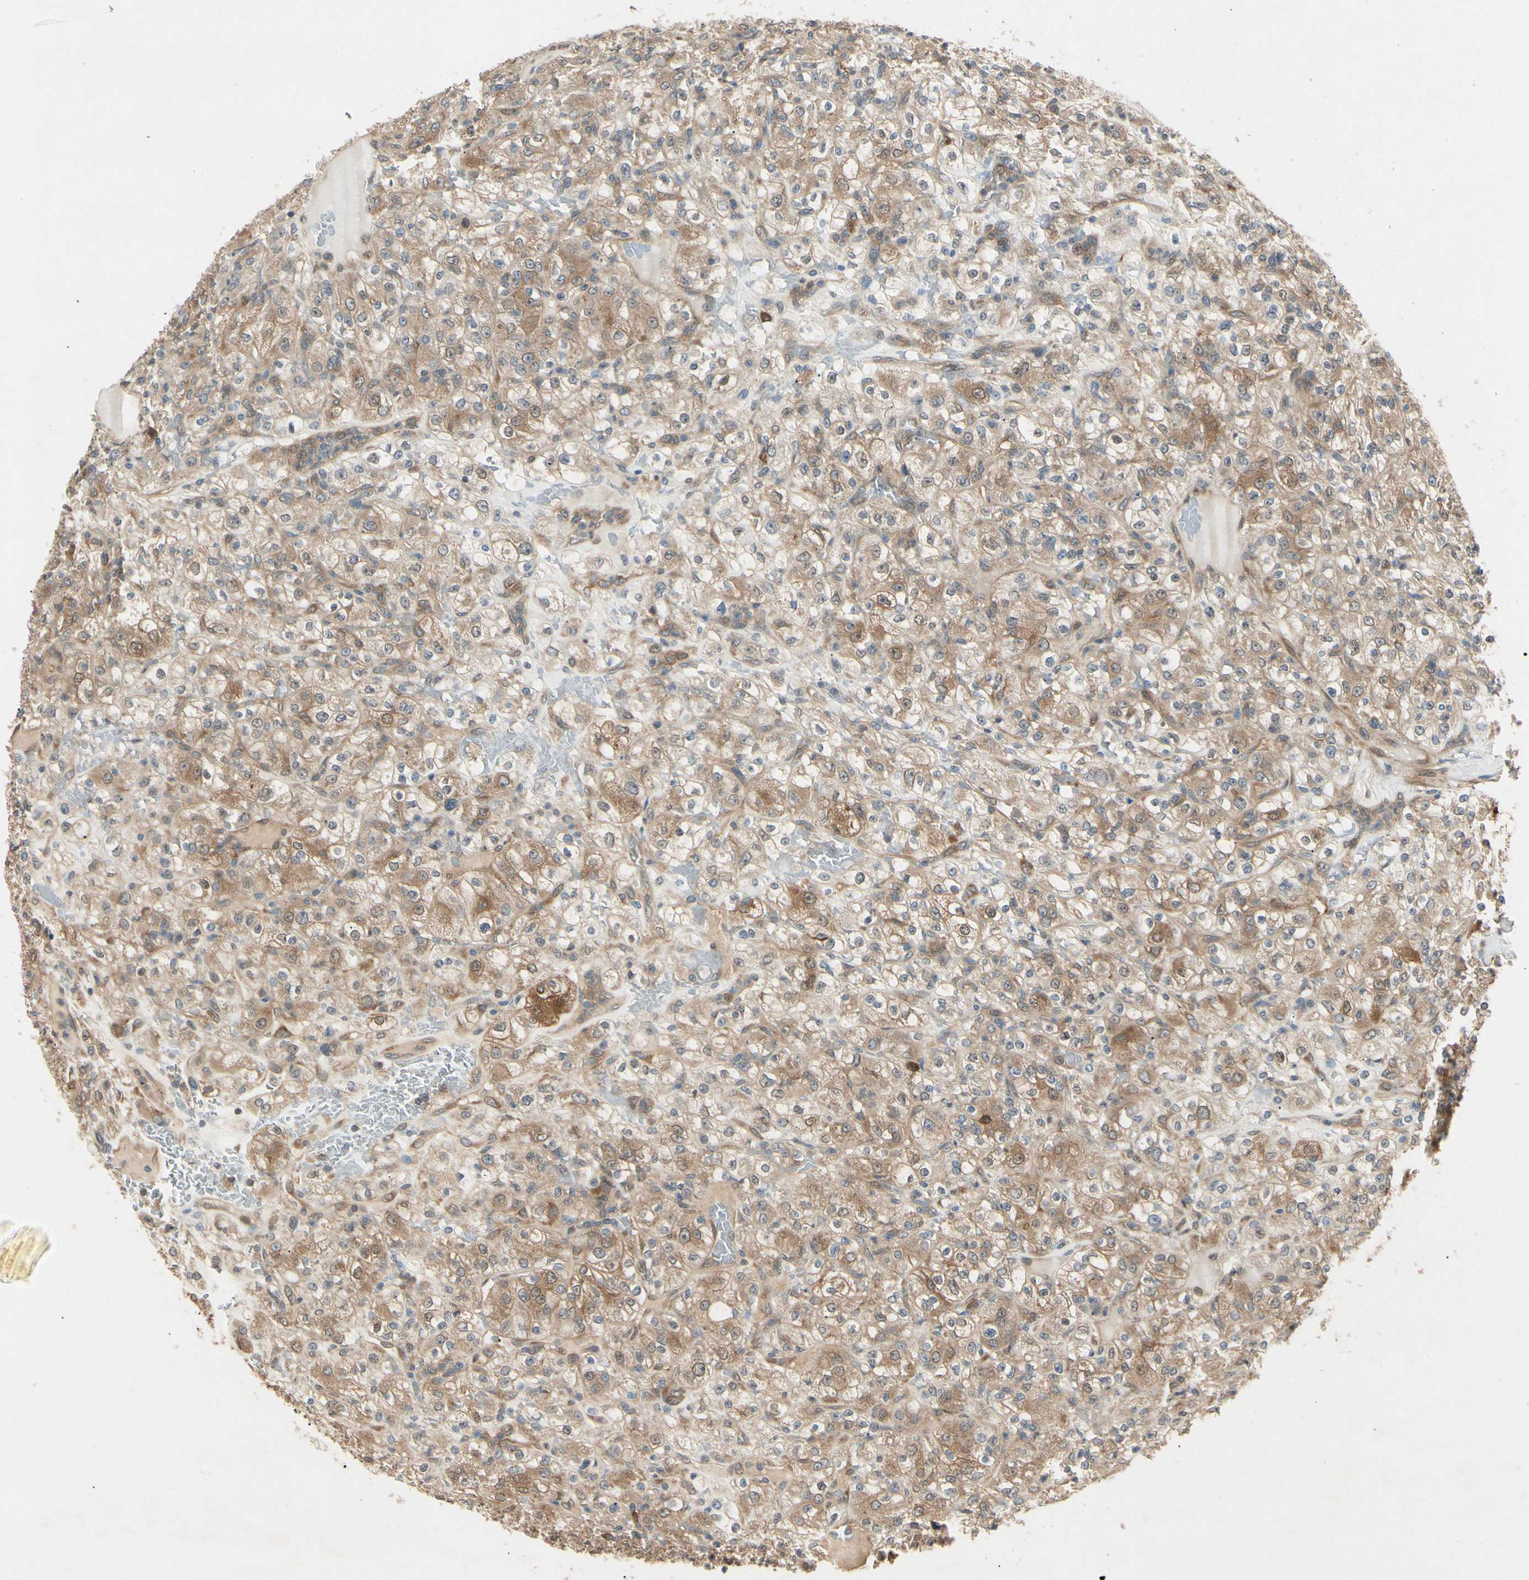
{"staining": {"intensity": "moderate", "quantity": ">75%", "location": "cytoplasmic/membranous"}, "tissue": "renal cancer", "cell_type": "Tumor cells", "image_type": "cancer", "snomed": [{"axis": "morphology", "description": "Normal tissue, NOS"}, {"axis": "morphology", "description": "Adenocarcinoma, NOS"}, {"axis": "topography", "description": "Kidney"}], "caption": "Protein expression analysis of renal cancer exhibits moderate cytoplasmic/membranous expression in about >75% of tumor cells.", "gene": "NME1-NME2", "patient": {"sex": "female", "age": 72}}